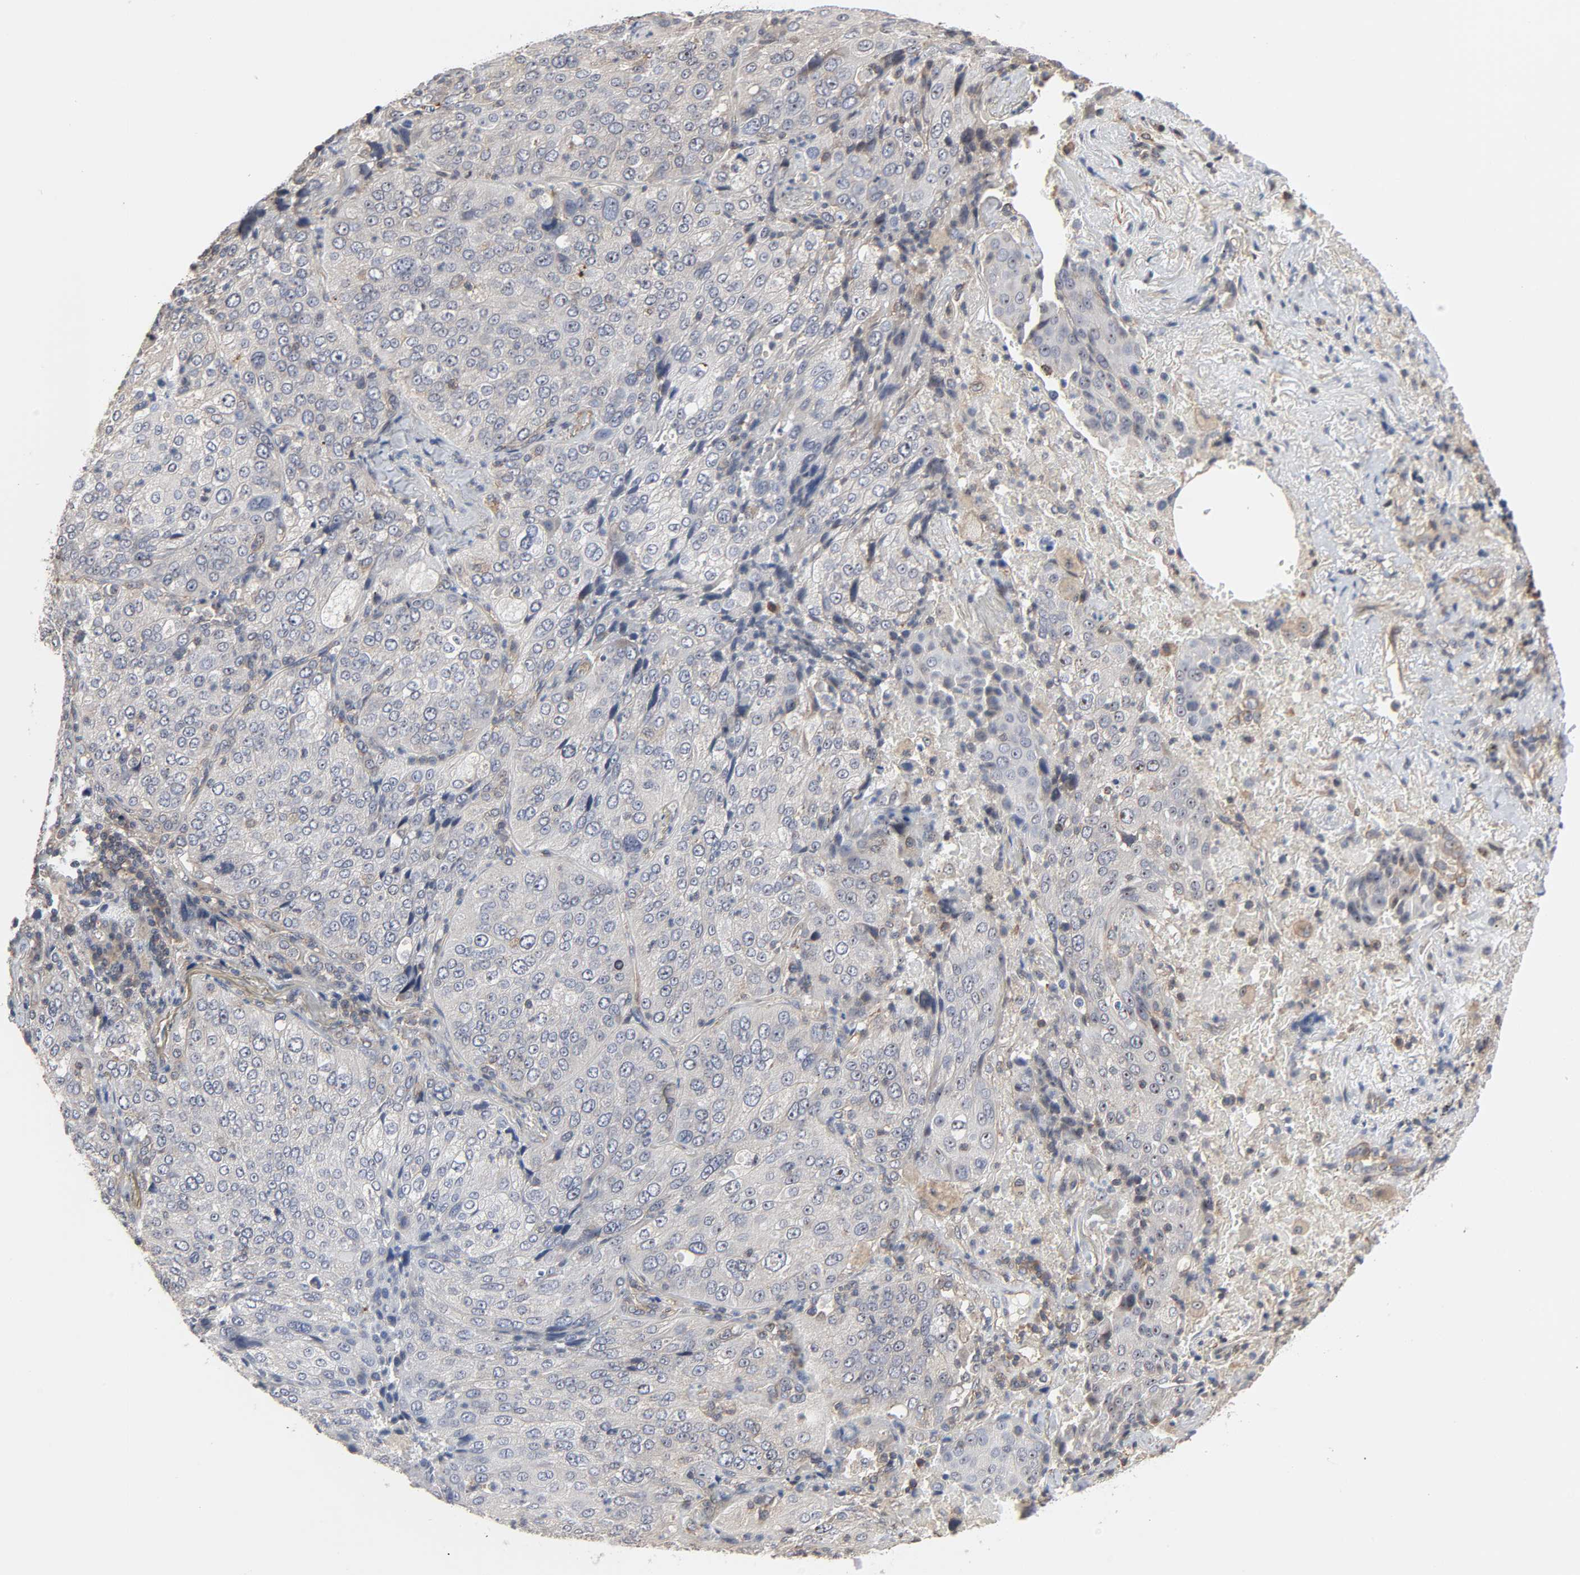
{"staining": {"intensity": "weak", "quantity": "<25%", "location": "cytoplasmic/membranous,nuclear"}, "tissue": "lung cancer", "cell_type": "Tumor cells", "image_type": "cancer", "snomed": [{"axis": "morphology", "description": "Squamous cell carcinoma, NOS"}, {"axis": "topography", "description": "Lung"}], "caption": "High magnification brightfield microscopy of lung cancer (squamous cell carcinoma) stained with DAB (3,3'-diaminobenzidine) (brown) and counterstained with hematoxylin (blue): tumor cells show no significant positivity.", "gene": "DDX10", "patient": {"sex": "male", "age": 54}}